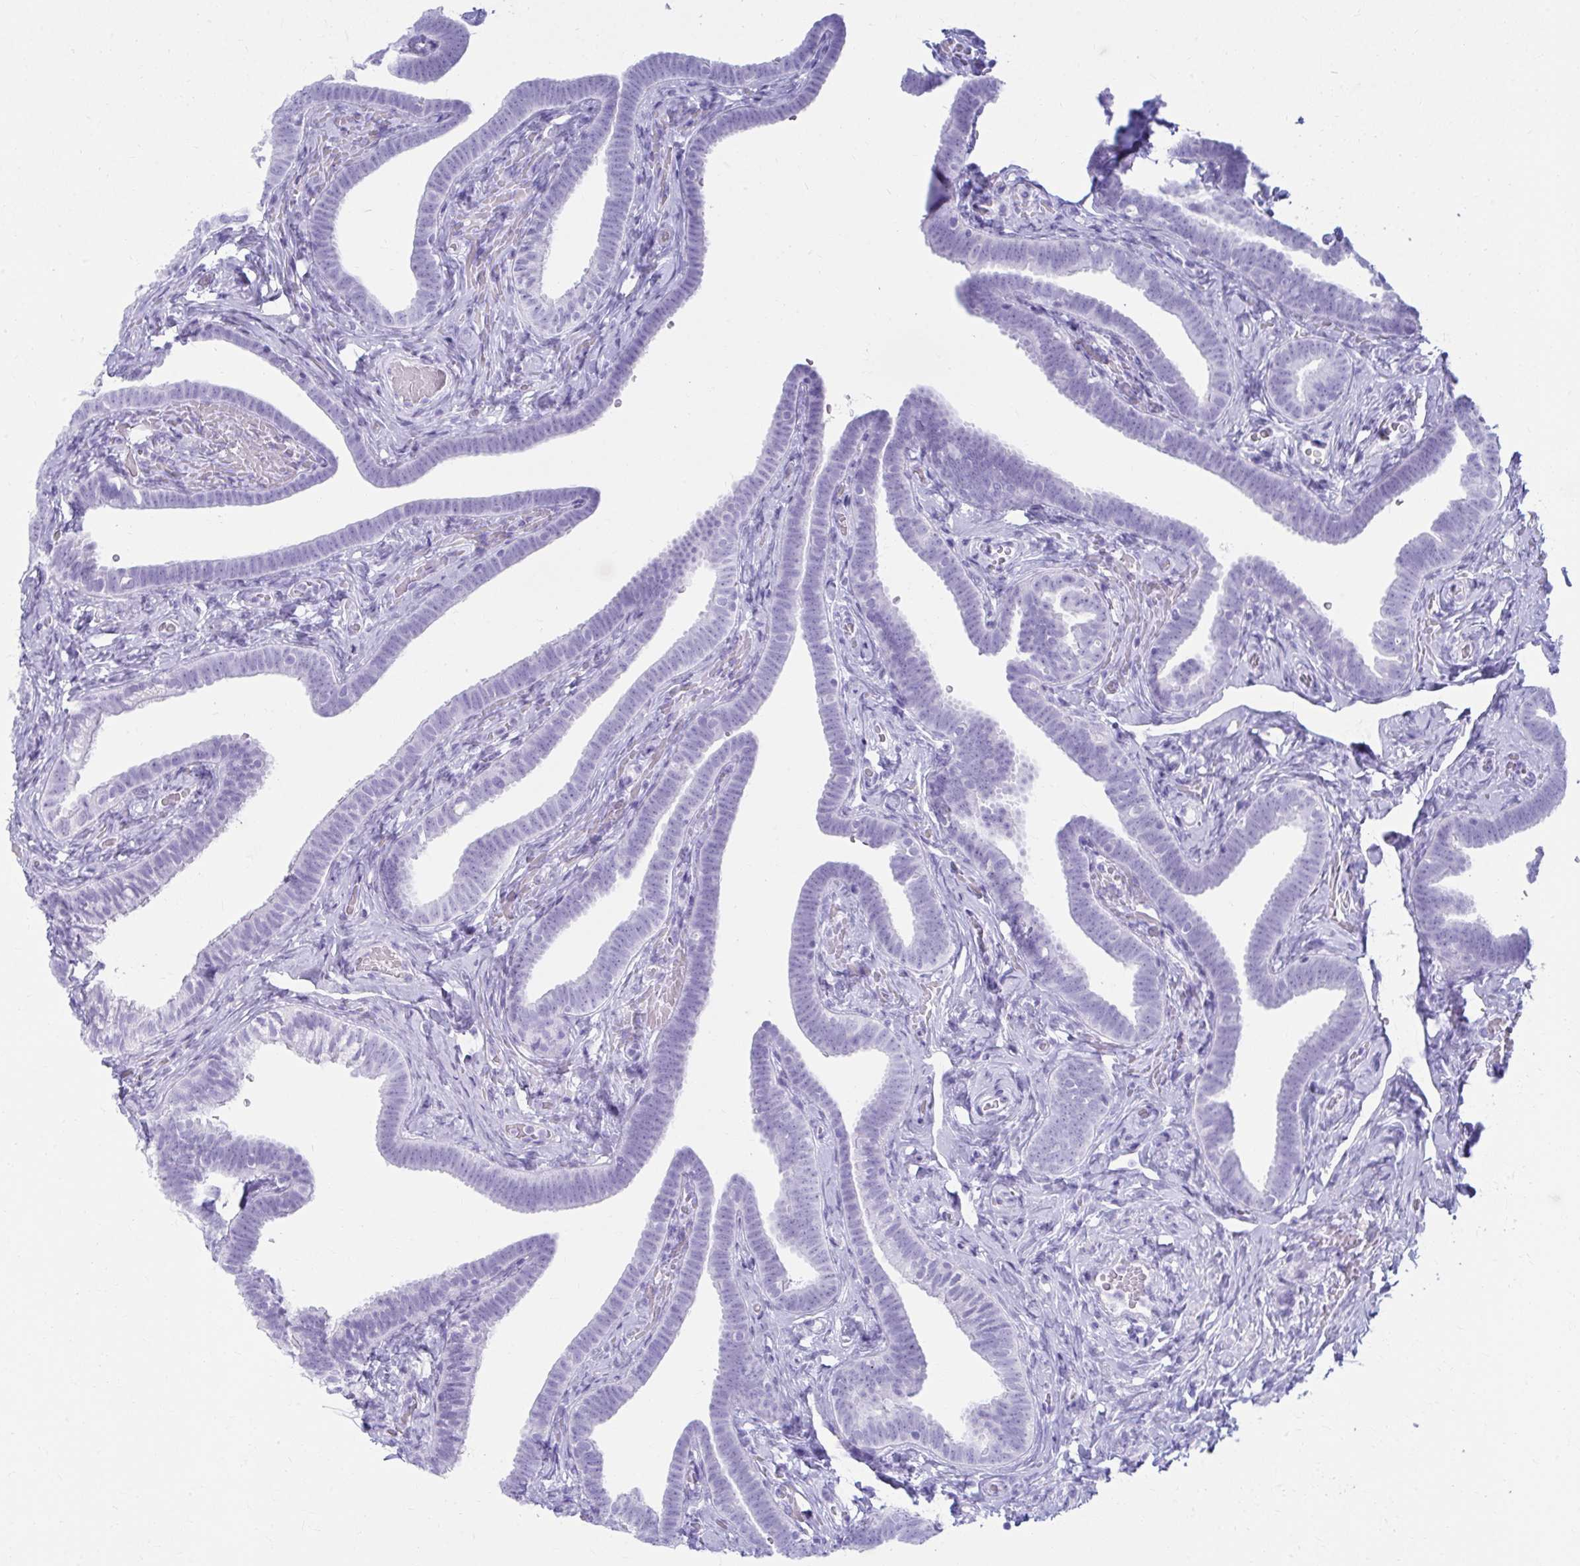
{"staining": {"intensity": "negative", "quantity": "none", "location": "none"}, "tissue": "fallopian tube", "cell_type": "Glandular cells", "image_type": "normal", "snomed": [{"axis": "morphology", "description": "Normal tissue, NOS"}, {"axis": "topography", "description": "Fallopian tube"}], "caption": "The histopathology image shows no staining of glandular cells in benign fallopian tube. The staining is performed using DAB brown chromogen with nuclei counter-stained in using hematoxylin.", "gene": "ATP4B", "patient": {"sex": "female", "age": 69}}